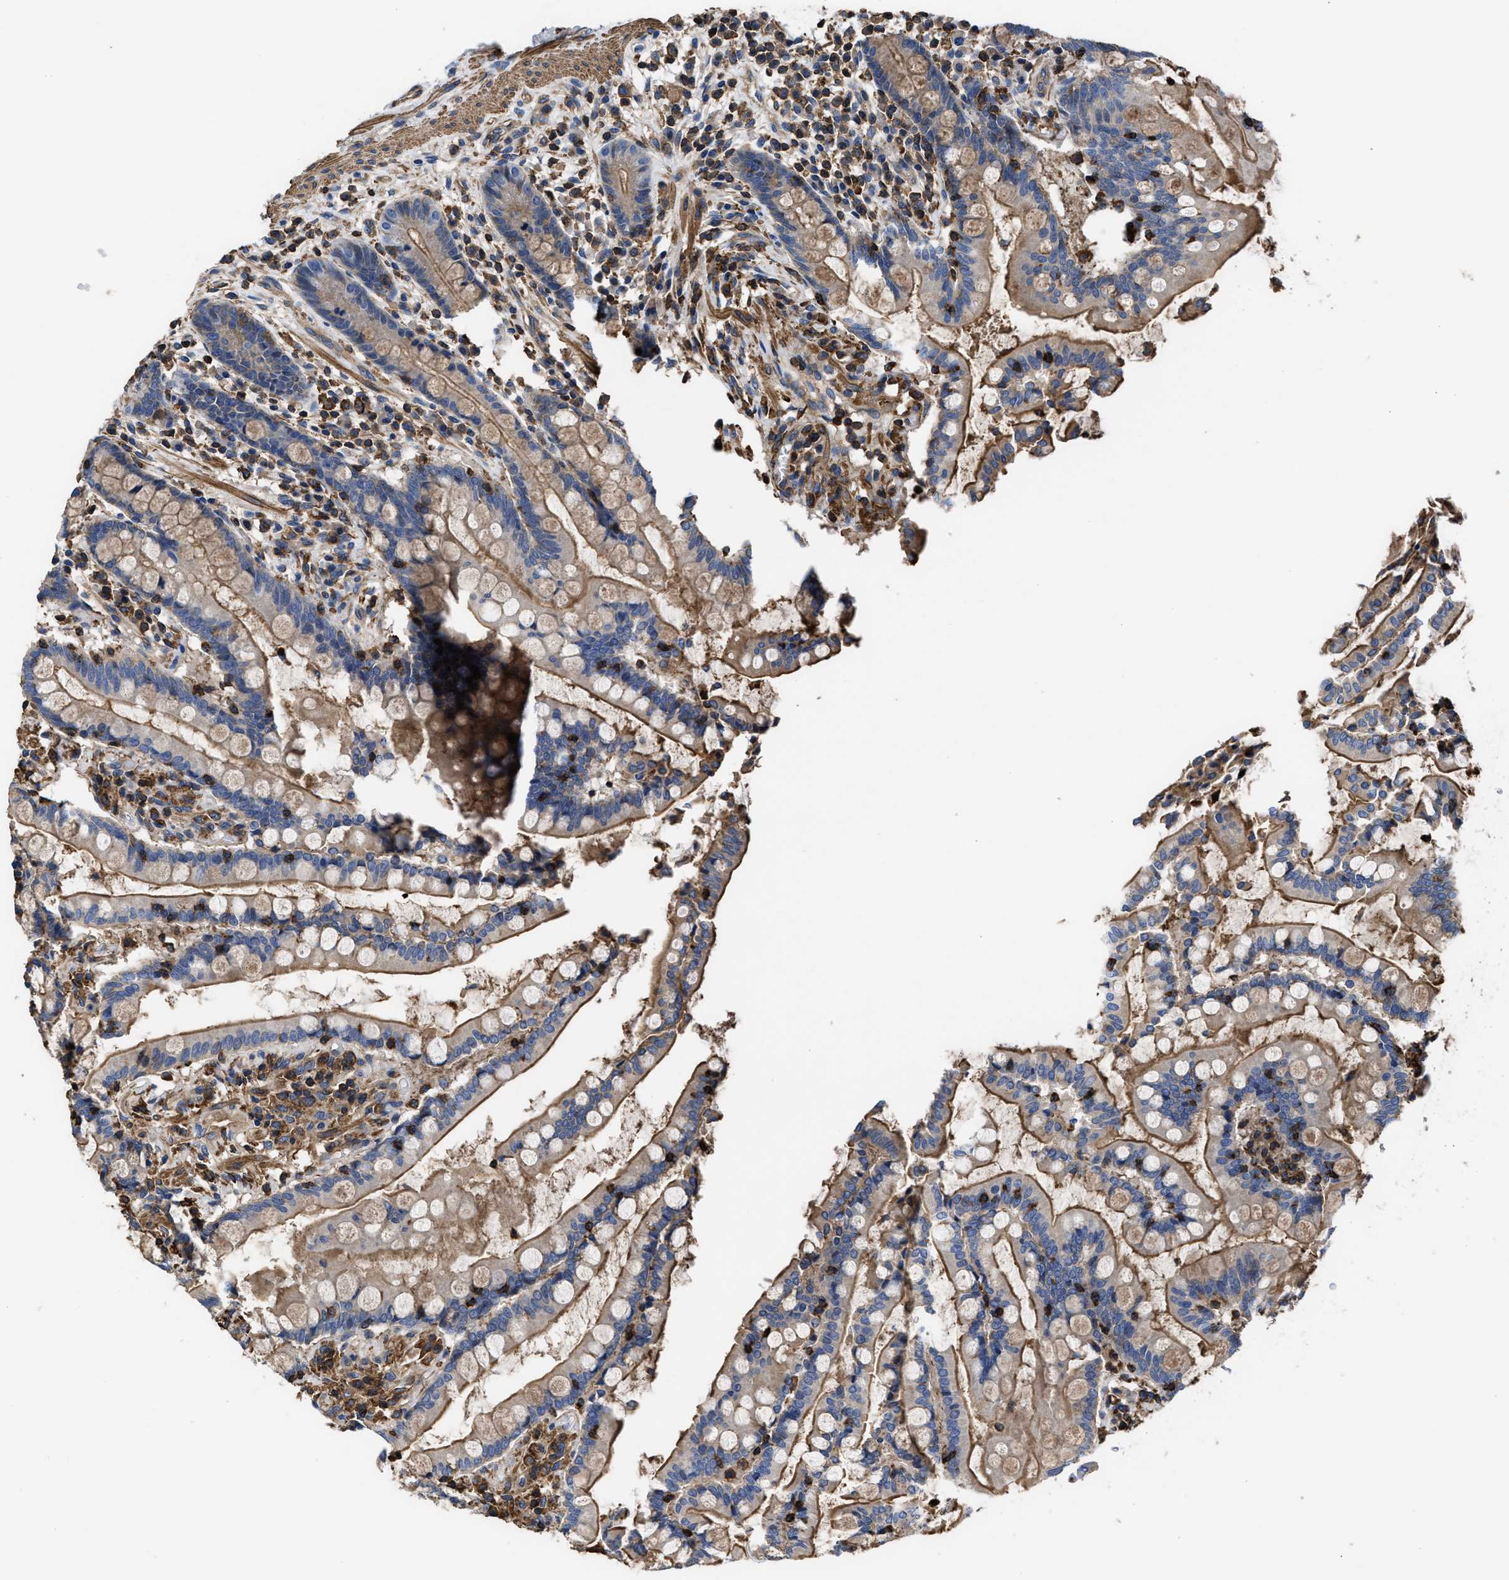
{"staining": {"intensity": "strong", "quantity": ">75%", "location": "cytoplasmic/membranous"}, "tissue": "colon", "cell_type": "Endothelial cells", "image_type": "normal", "snomed": [{"axis": "morphology", "description": "Normal tissue, NOS"}, {"axis": "topography", "description": "Colon"}], "caption": "Immunohistochemistry staining of normal colon, which reveals high levels of strong cytoplasmic/membranous positivity in about >75% of endothelial cells indicating strong cytoplasmic/membranous protein positivity. The staining was performed using DAB (3,3'-diaminobenzidine) (brown) for protein detection and nuclei were counterstained in hematoxylin (blue).", "gene": "SCUBE2", "patient": {"sex": "male", "age": 73}}